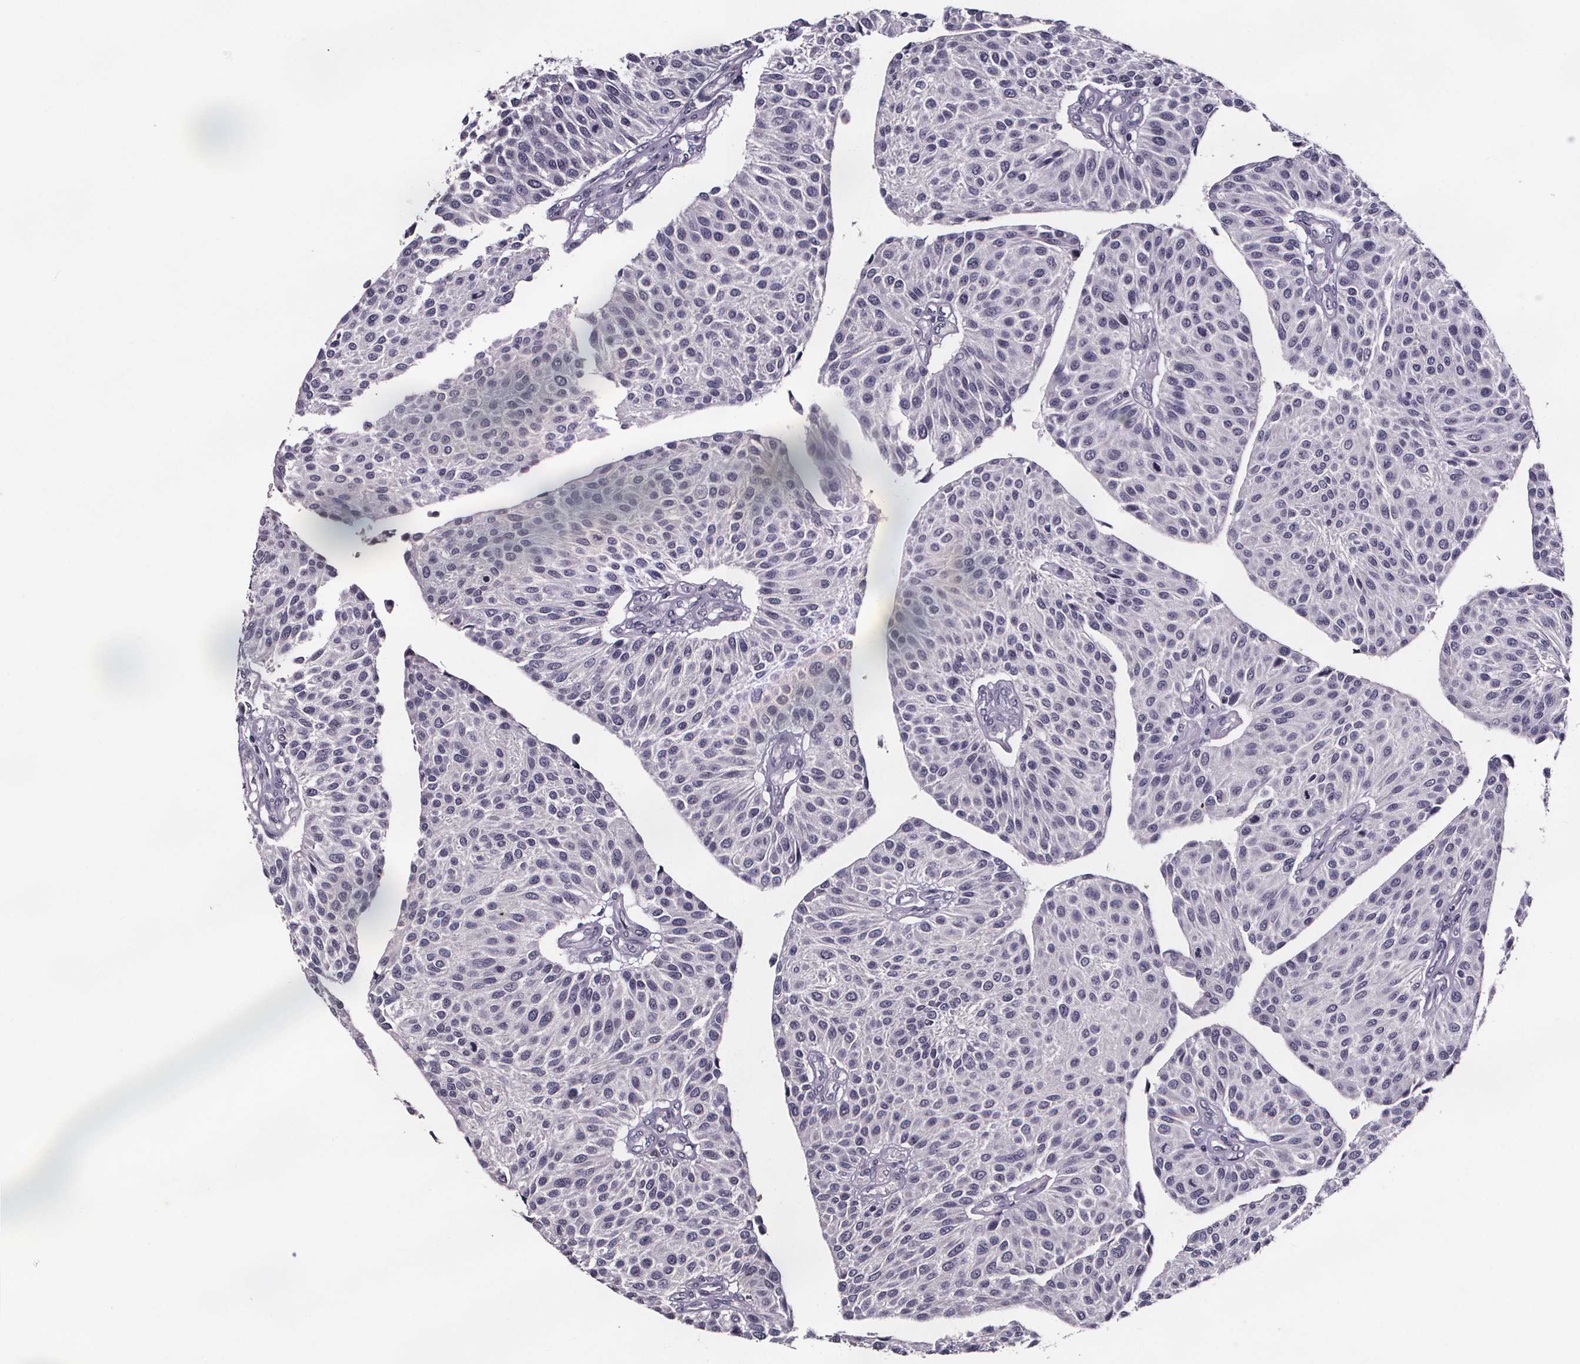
{"staining": {"intensity": "negative", "quantity": "none", "location": "none"}, "tissue": "urothelial cancer", "cell_type": "Tumor cells", "image_type": "cancer", "snomed": [{"axis": "morphology", "description": "Urothelial carcinoma, NOS"}, {"axis": "topography", "description": "Urinary bladder"}], "caption": "Tumor cells are negative for brown protein staining in transitional cell carcinoma.", "gene": "AR", "patient": {"sex": "male", "age": 55}}